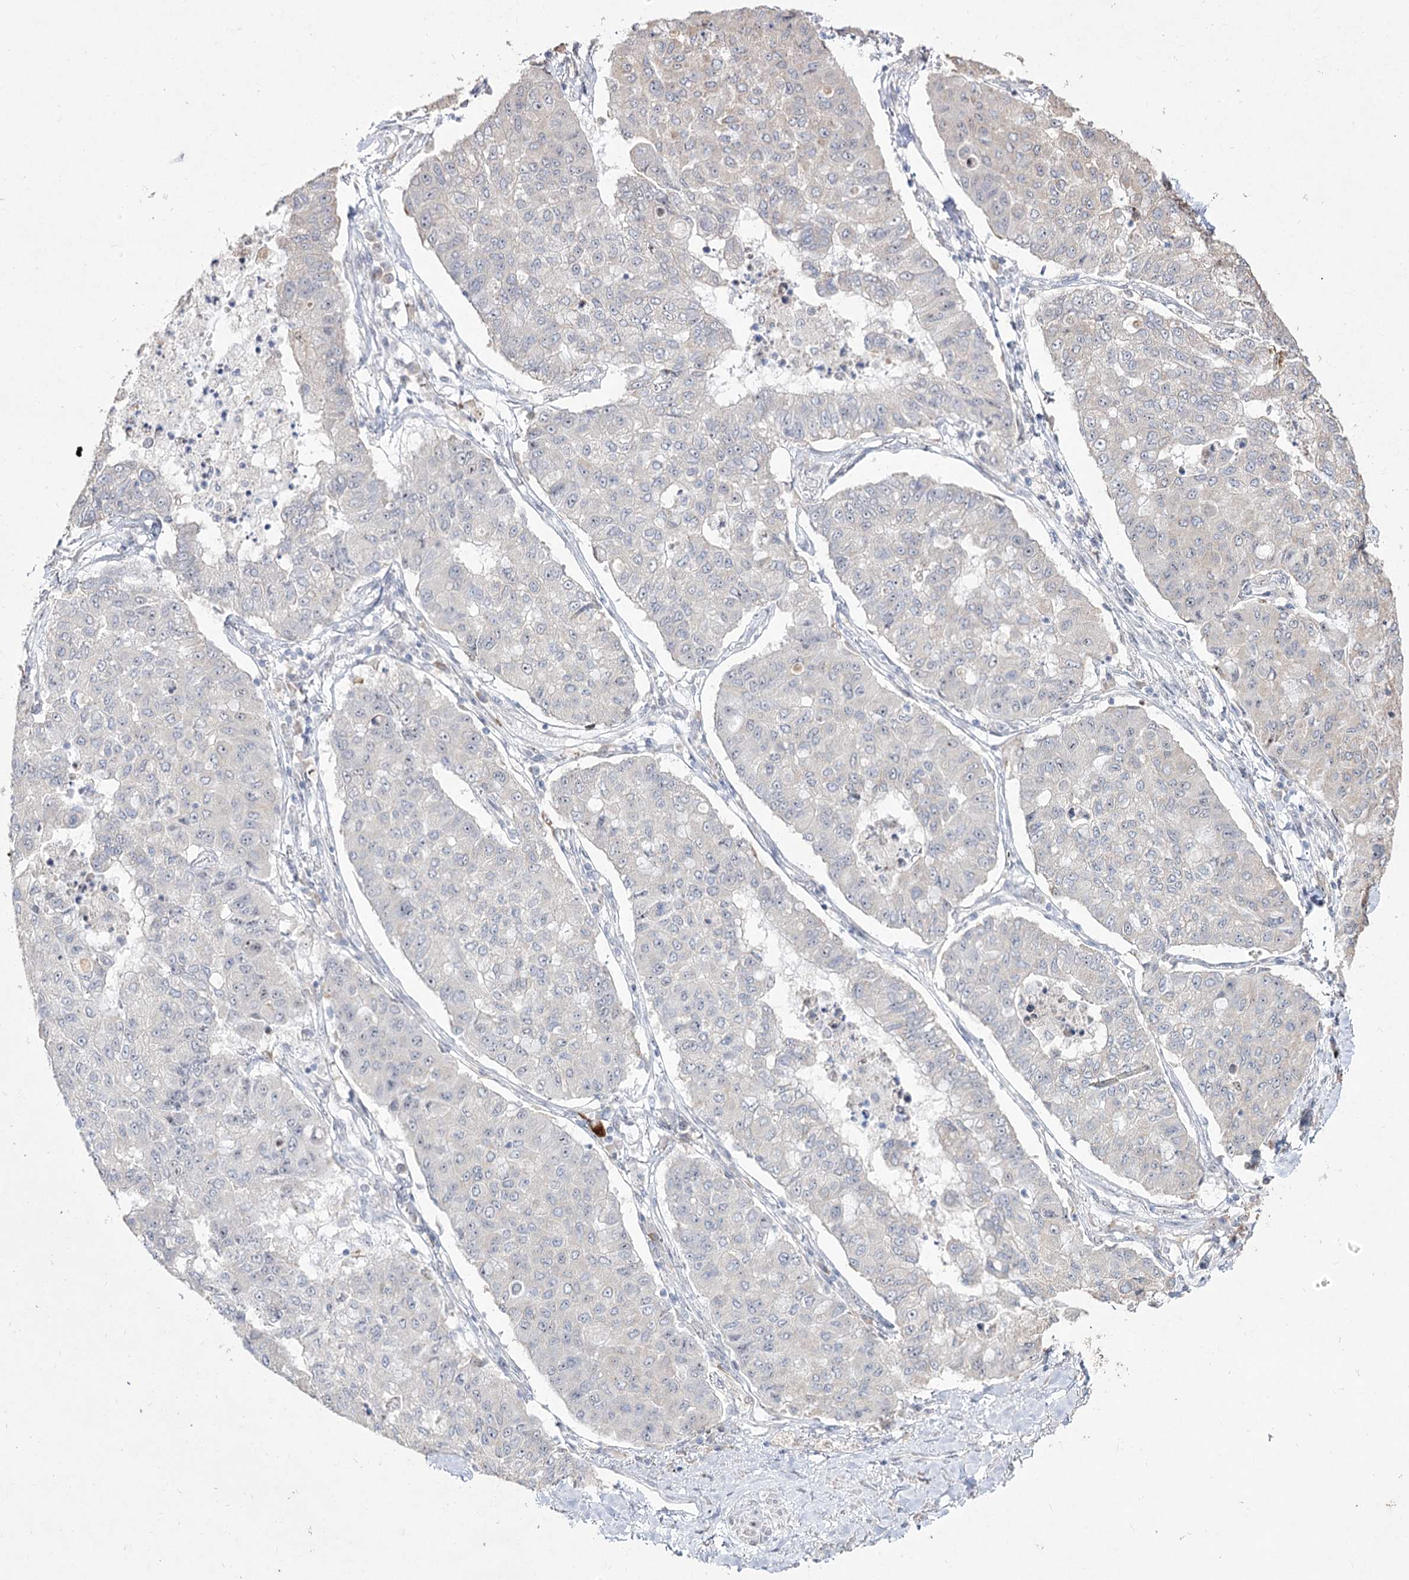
{"staining": {"intensity": "negative", "quantity": "none", "location": "none"}, "tissue": "lung cancer", "cell_type": "Tumor cells", "image_type": "cancer", "snomed": [{"axis": "morphology", "description": "Squamous cell carcinoma, NOS"}, {"axis": "topography", "description": "Lung"}], "caption": "A photomicrograph of lung cancer (squamous cell carcinoma) stained for a protein exhibits no brown staining in tumor cells. (Immunohistochemistry (ihc), brightfield microscopy, high magnification).", "gene": "DDX50", "patient": {"sex": "male", "age": 74}}